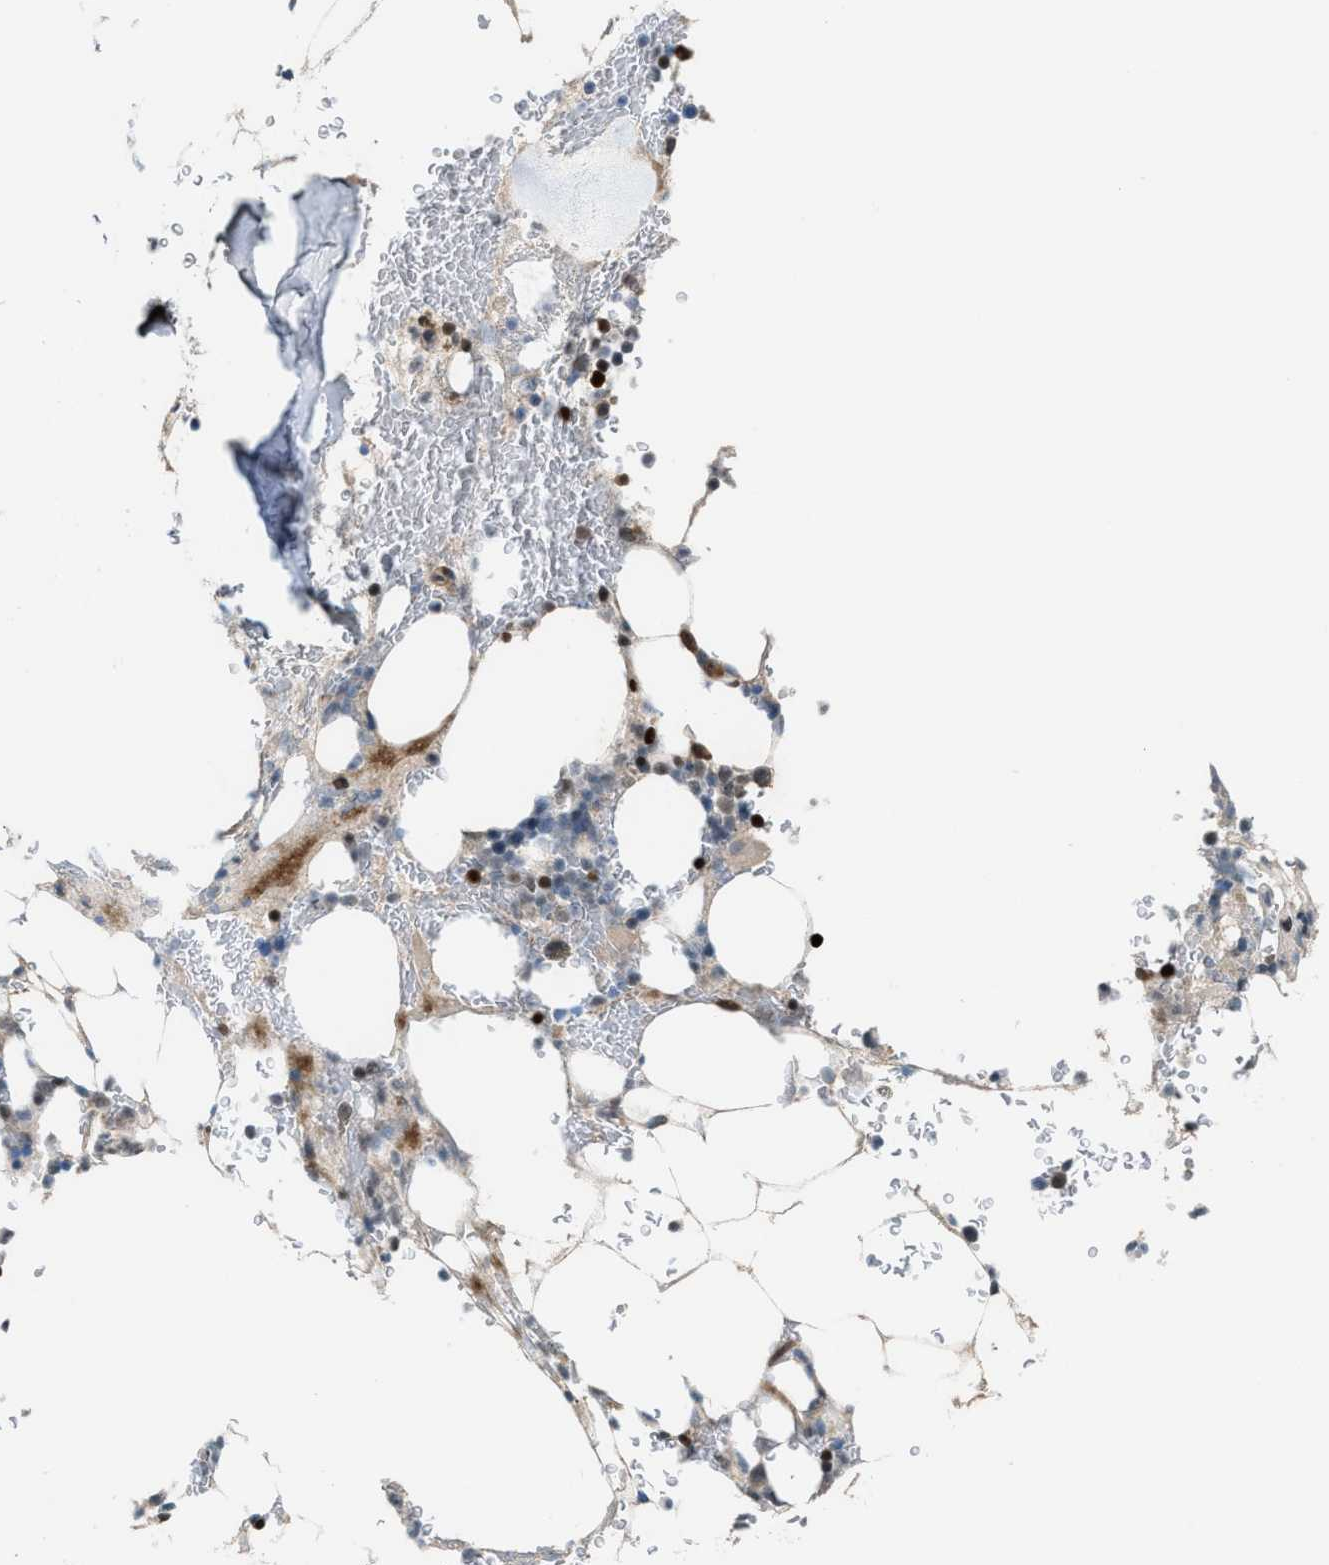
{"staining": {"intensity": "moderate", "quantity": "<25%", "location": "cytoplasmic/membranous,nuclear"}, "tissue": "bone marrow", "cell_type": "Hematopoietic cells", "image_type": "normal", "snomed": [{"axis": "morphology", "description": "Normal tissue, NOS"}, {"axis": "topography", "description": "Bone marrow"}], "caption": "Protein staining of unremarkable bone marrow exhibits moderate cytoplasmic/membranous,nuclear positivity in about <25% of hematopoietic cells. The protein of interest is stained brown, and the nuclei are stained in blue (DAB (3,3'-diaminobenzidine) IHC with brightfield microscopy, high magnification).", "gene": "ZNF276", "patient": {"sex": "female", "age": 81}}